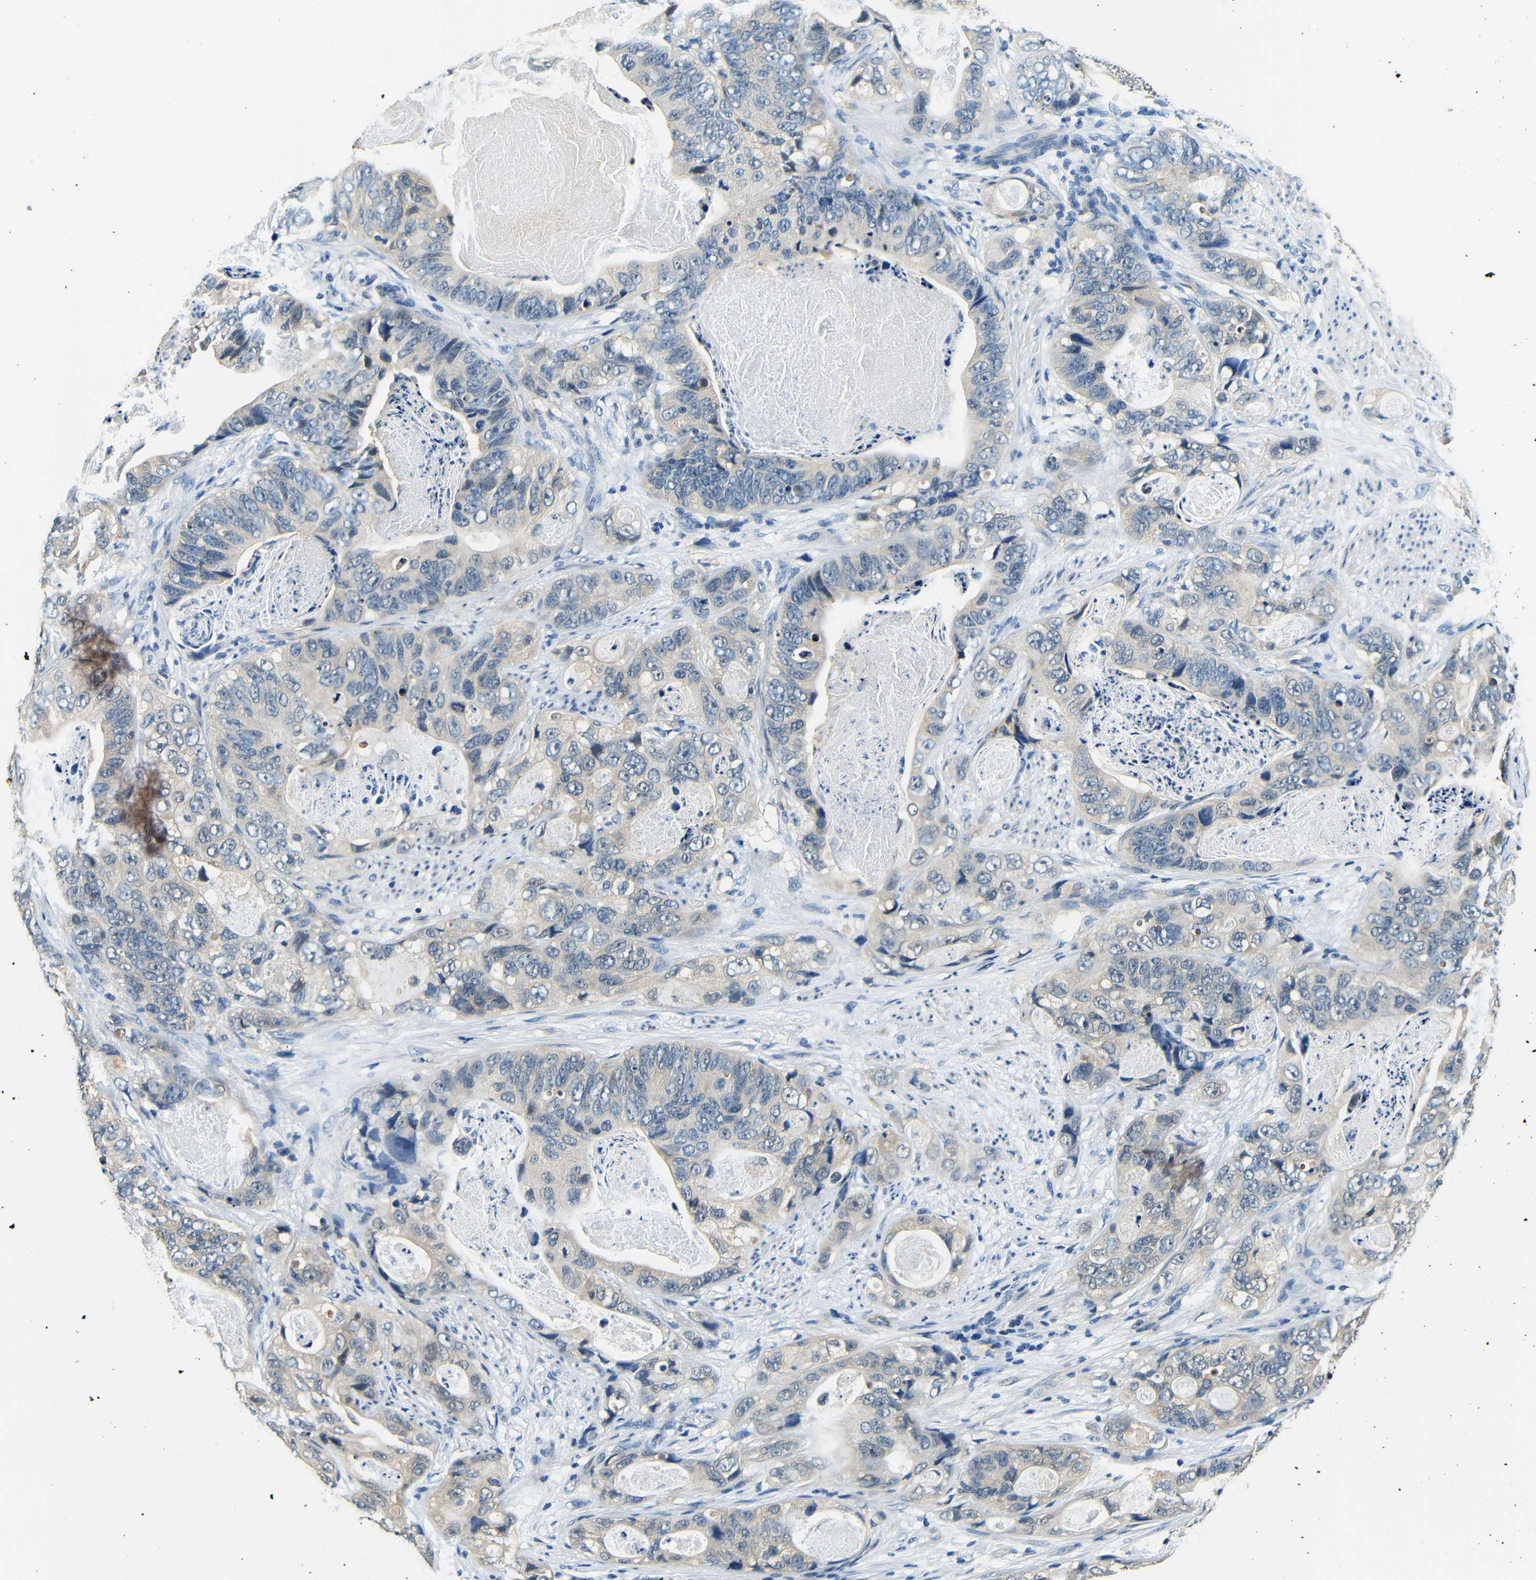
{"staining": {"intensity": "weak", "quantity": "<25%", "location": "cytoplasmic/membranous"}, "tissue": "stomach cancer", "cell_type": "Tumor cells", "image_type": "cancer", "snomed": [{"axis": "morphology", "description": "Adenocarcinoma, NOS"}, {"axis": "topography", "description": "Stomach"}], "caption": "A histopathology image of human adenocarcinoma (stomach) is negative for staining in tumor cells.", "gene": "ADAP1", "patient": {"sex": "female", "age": 89}}